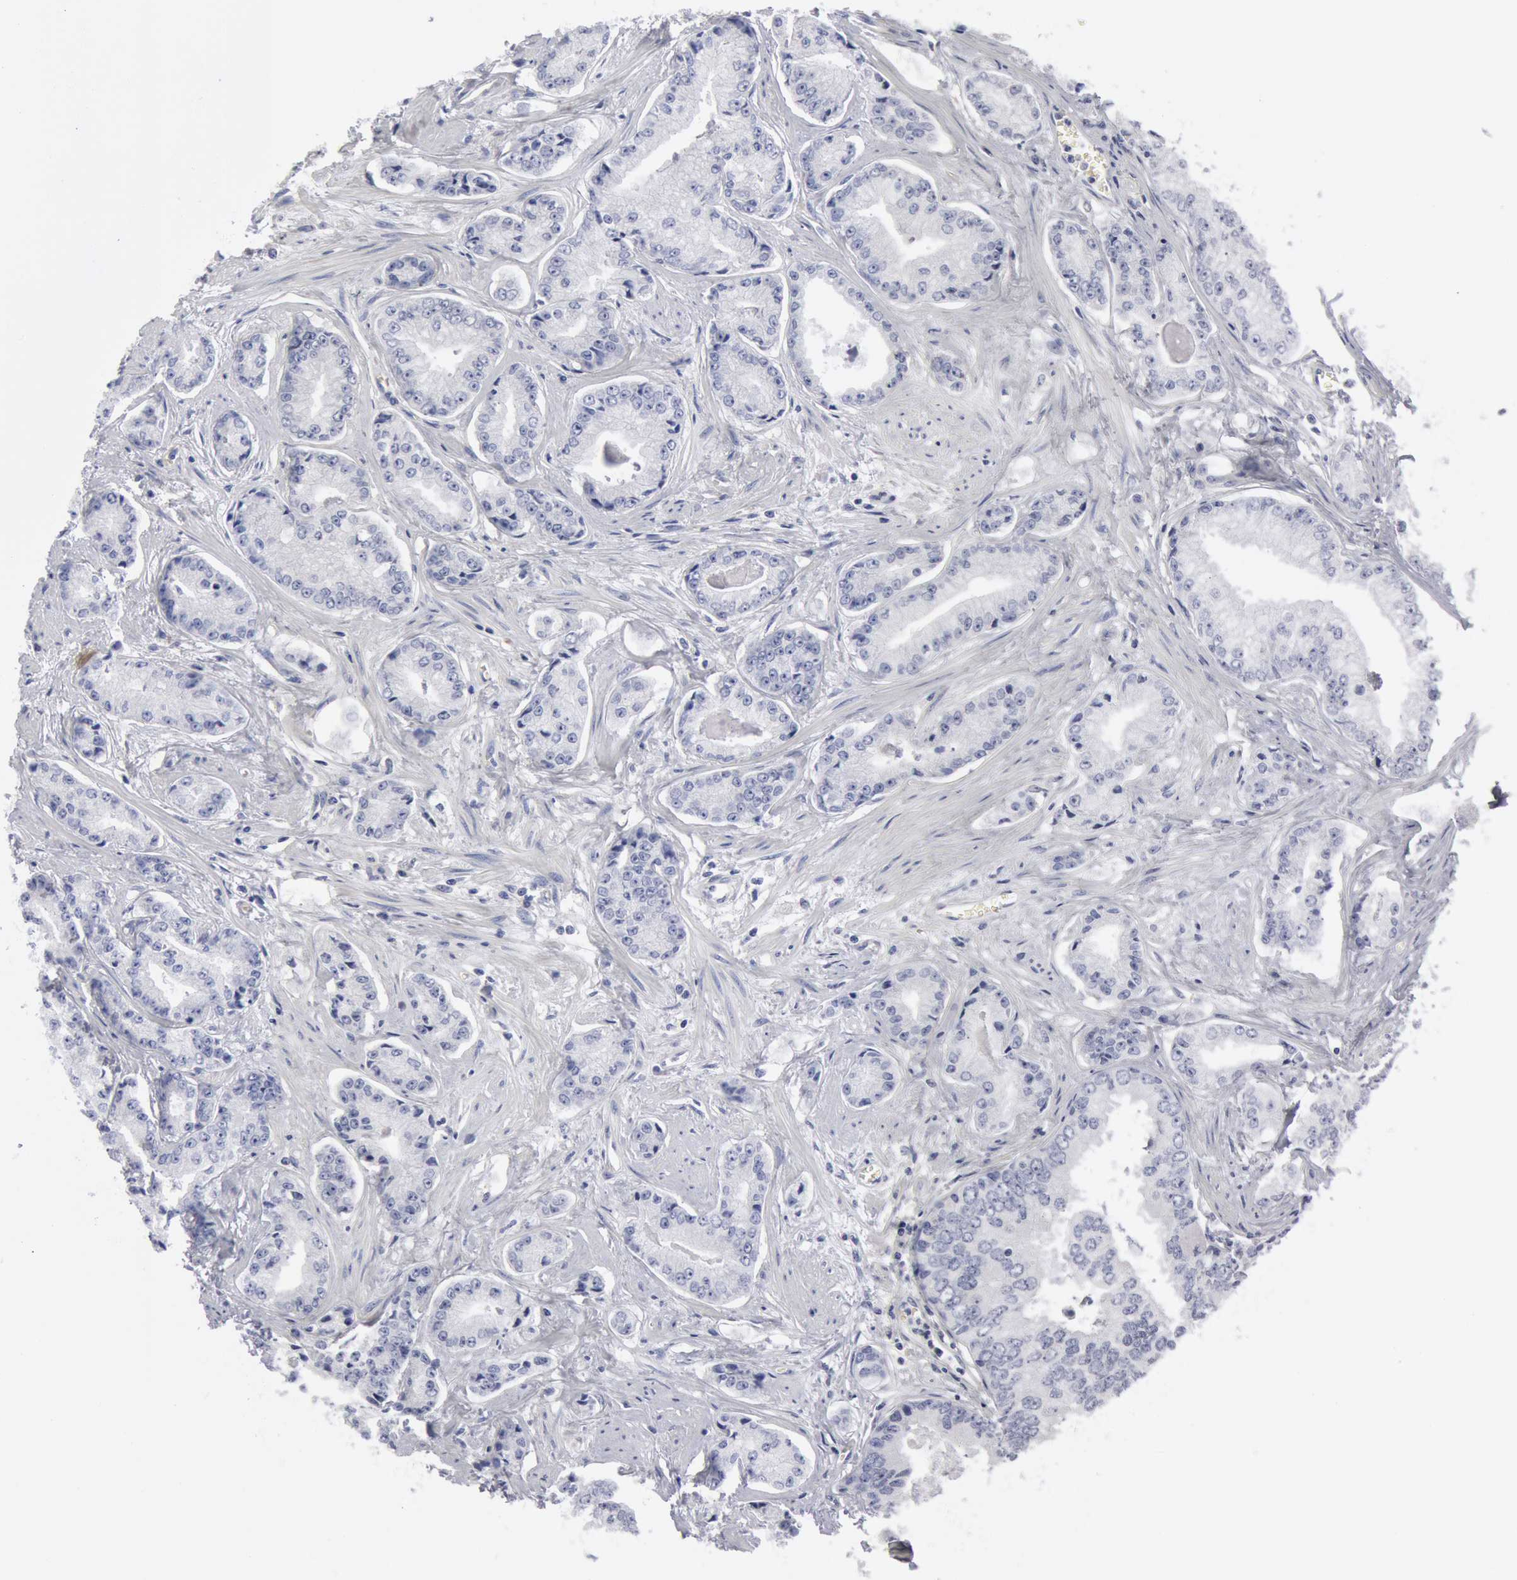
{"staining": {"intensity": "negative", "quantity": "none", "location": "none"}, "tissue": "prostate cancer", "cell_type": "Tumor cells", "image_type": "cancer", "snomed": [{"axis": "morphology", "description": "Adenocarcinoma, High grade"}, {"axis": "topography", "description": "Prostate"}], "caption": "Prostate adenocarcinoma (high-grade) stained for a protein using IHC displays no positivity tumor cells.", "gene": "OSBPL8", "patient": {"sex": "male", "age": 56}}